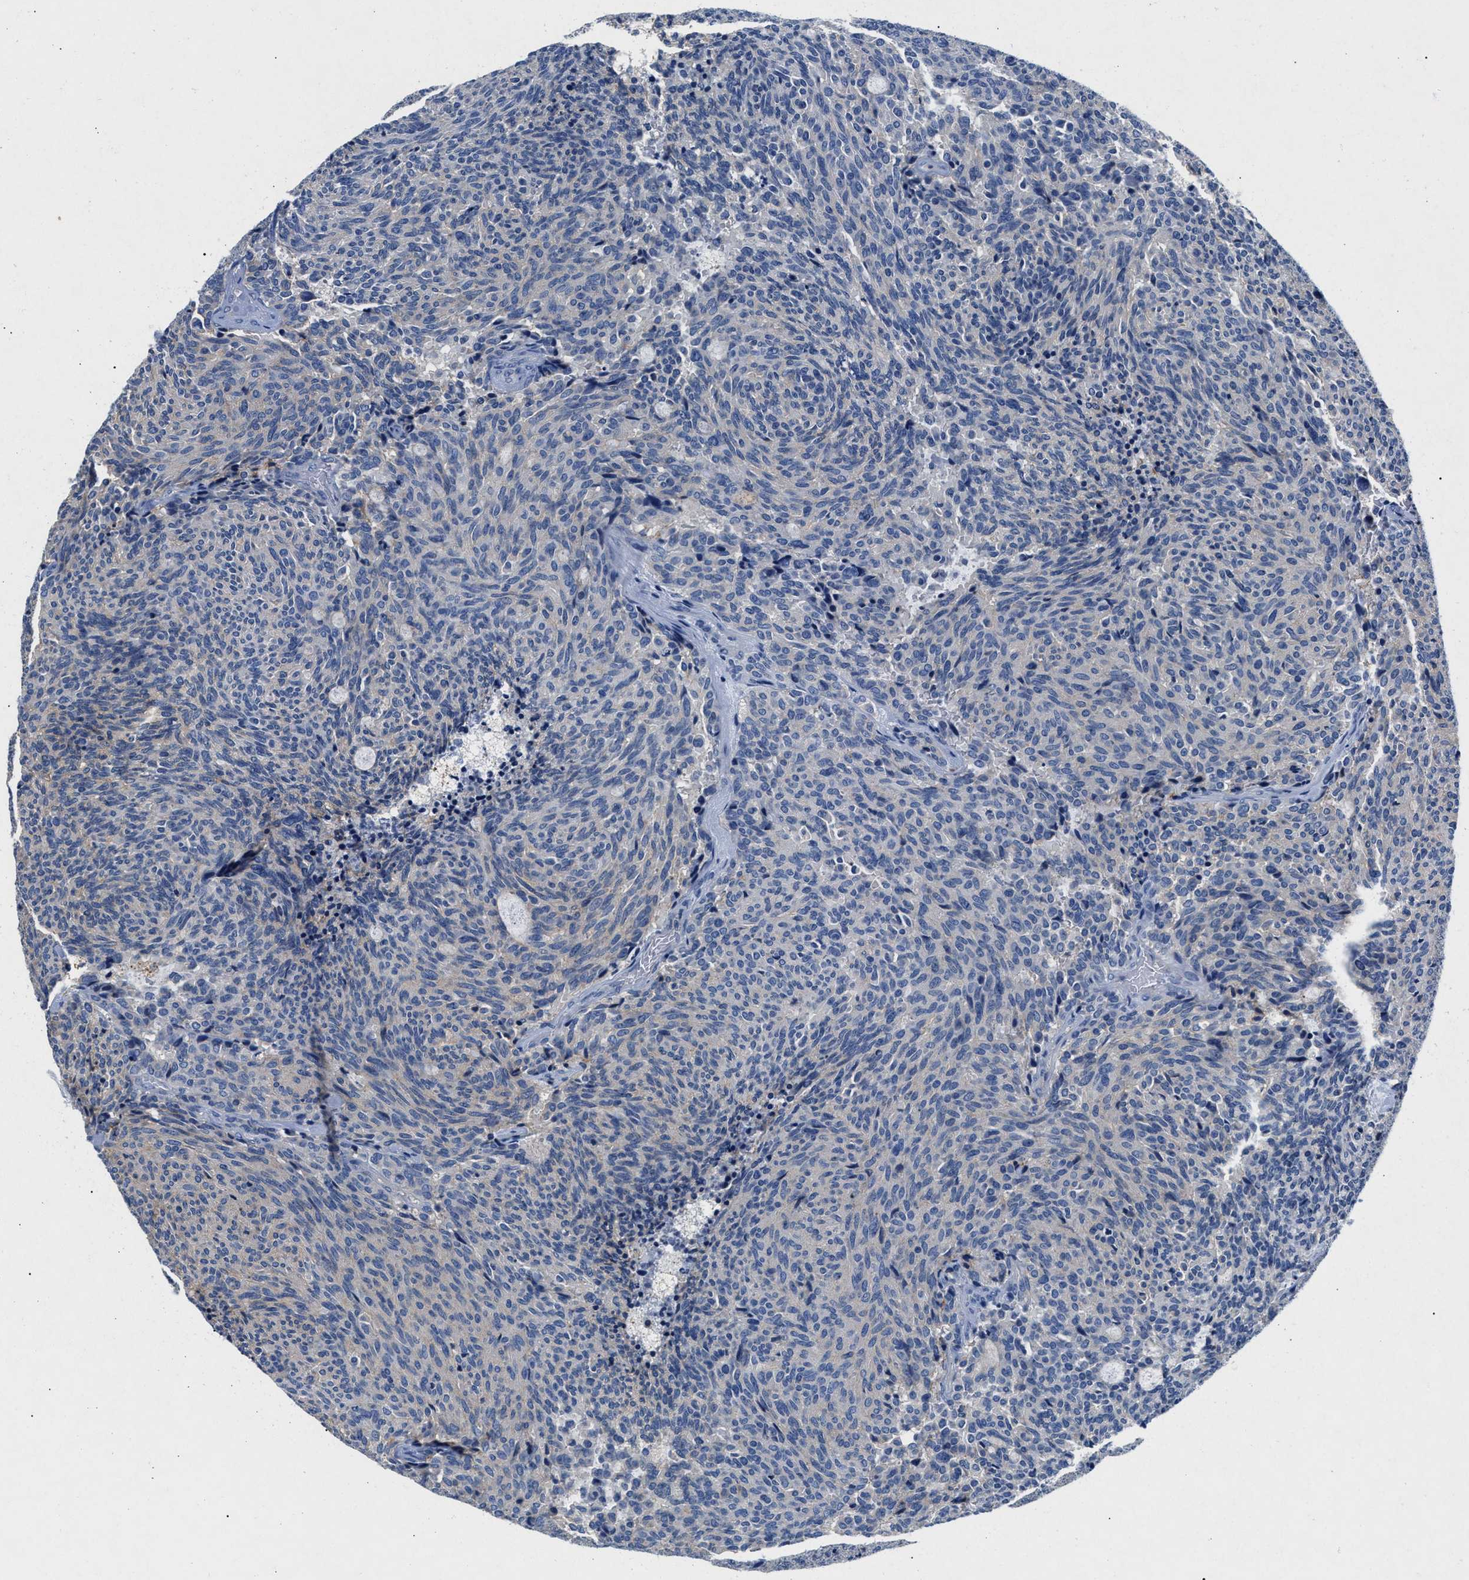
{"staining": {"intensity": "negative", "quantity": "none", "location": "none"}, "tissue": "carcinoid", "cell_type": "Tumor cells", "image_type": "cancer", "snomed": [{"axis": "morphology", "description": "Carcinoid, malignant, NOS"}, {"axis": "topography", "description": "Pancreas"}], "caption": "The immunohistochemistry image has no significant staining in tumor cells of carcinoid tissue.", "gene": "GNAI3", "patient": {"sex": "female", "age": 54}}